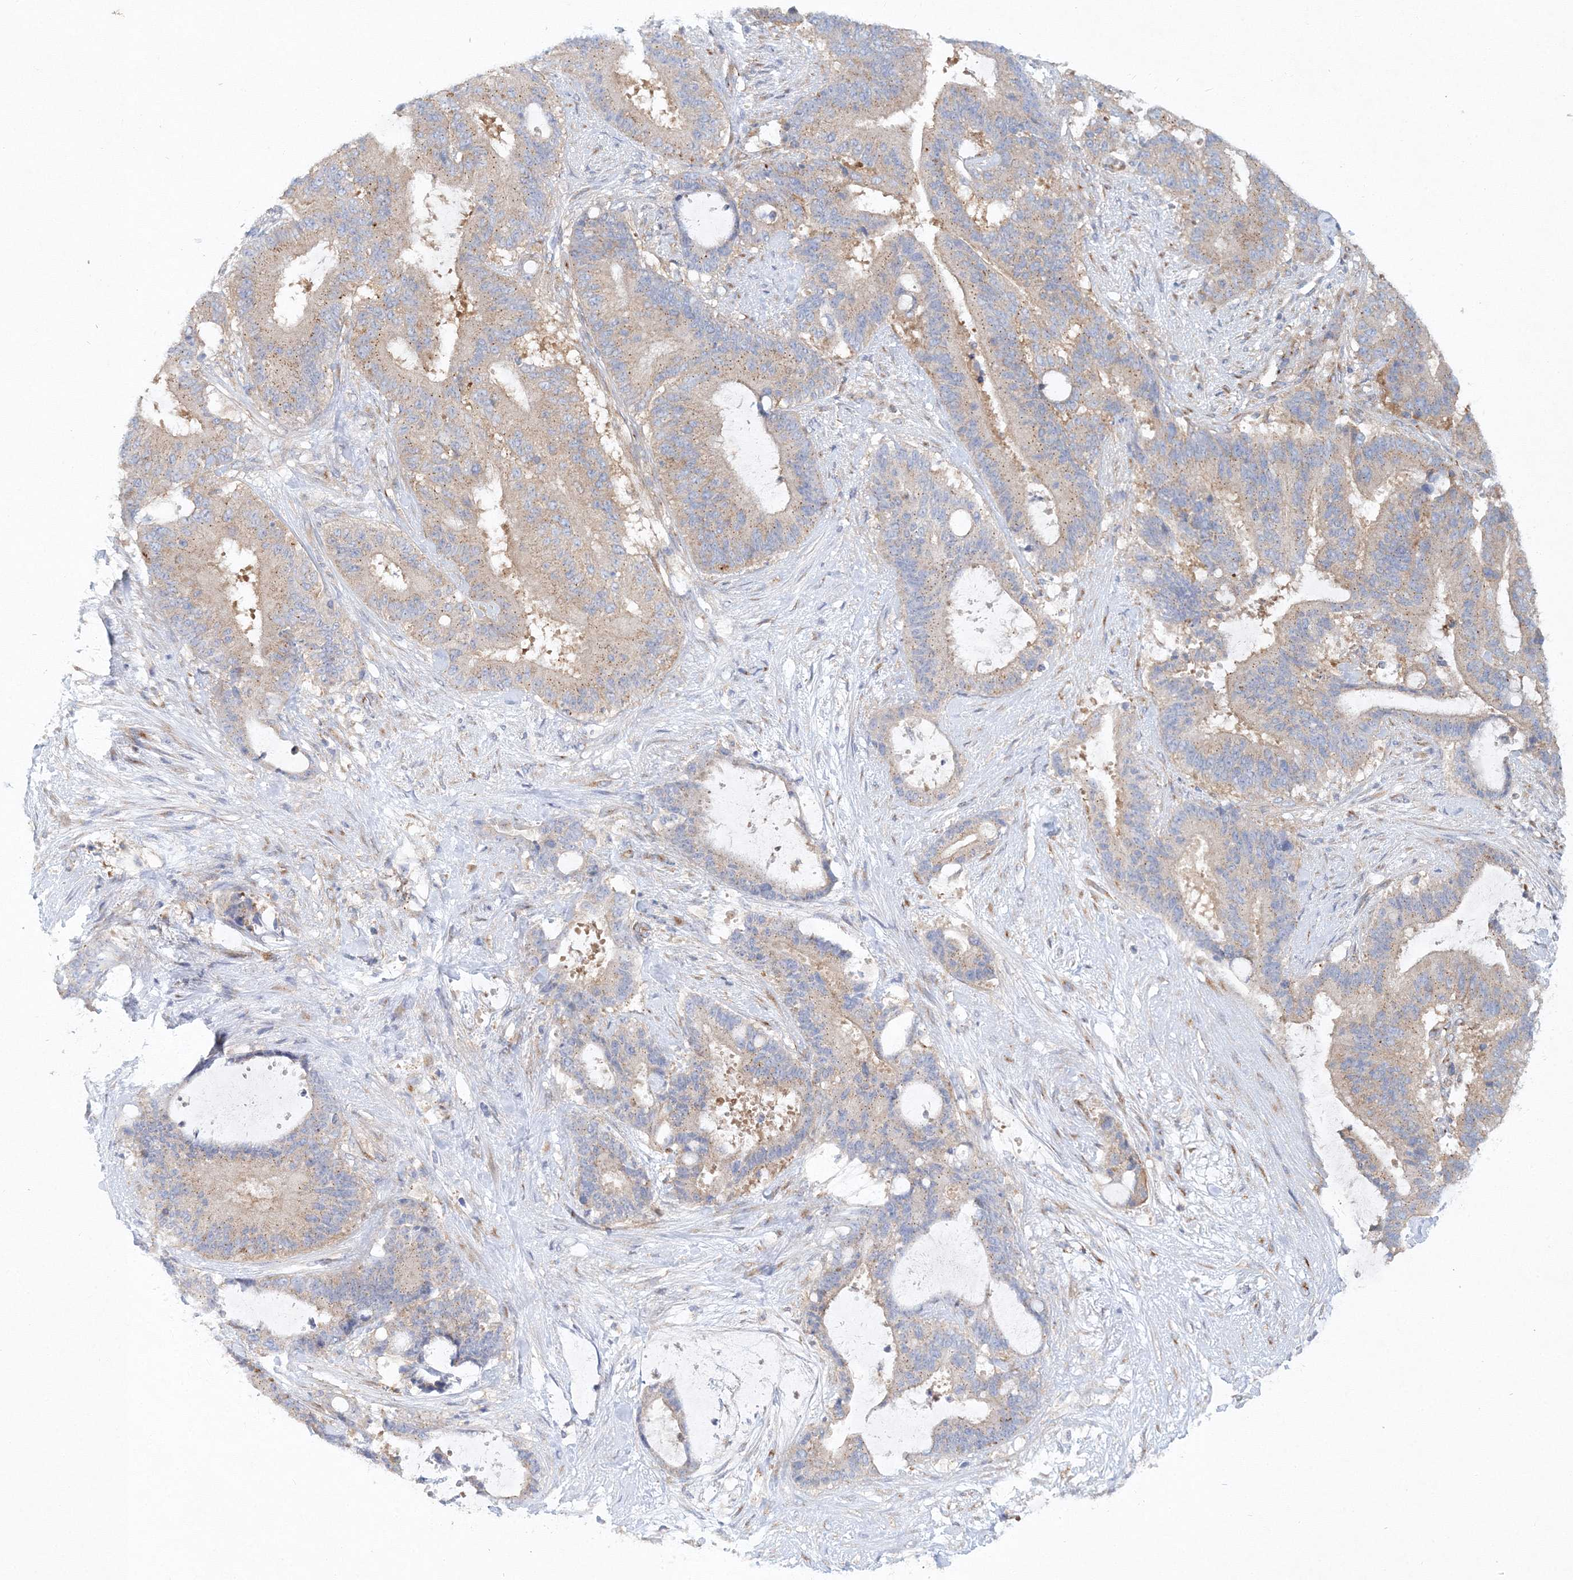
{"staining": {"intensity": "weak", "quantity": ">75%", "location": "cytoplasmic/membranous"}, "tissue": "liver cancer", "cell_type": "Tumor cells", "image_type": "cancer", "snomed": [{"axis": "morphology", "description": "Normal tissue, NOS"}, {"axis": "morphology", "description": "Cholangiocarcinoma"}, {"axis": "topography", "description": "Liver"}, {"axis": "topography", "description": "Peripheral nerve tissue"}], "caption": "This image shows liver cancer (cholangiocarcinoma) stained with immunohistochemistry (IHC) to label a protein in brown. The cytoplasmic/membranous of tumor cells show weak positivity for the protein. Nuclei are counter-stained blue.", "gene": "SEC23IP", "patient": {"sex": "female", "age": 73}}